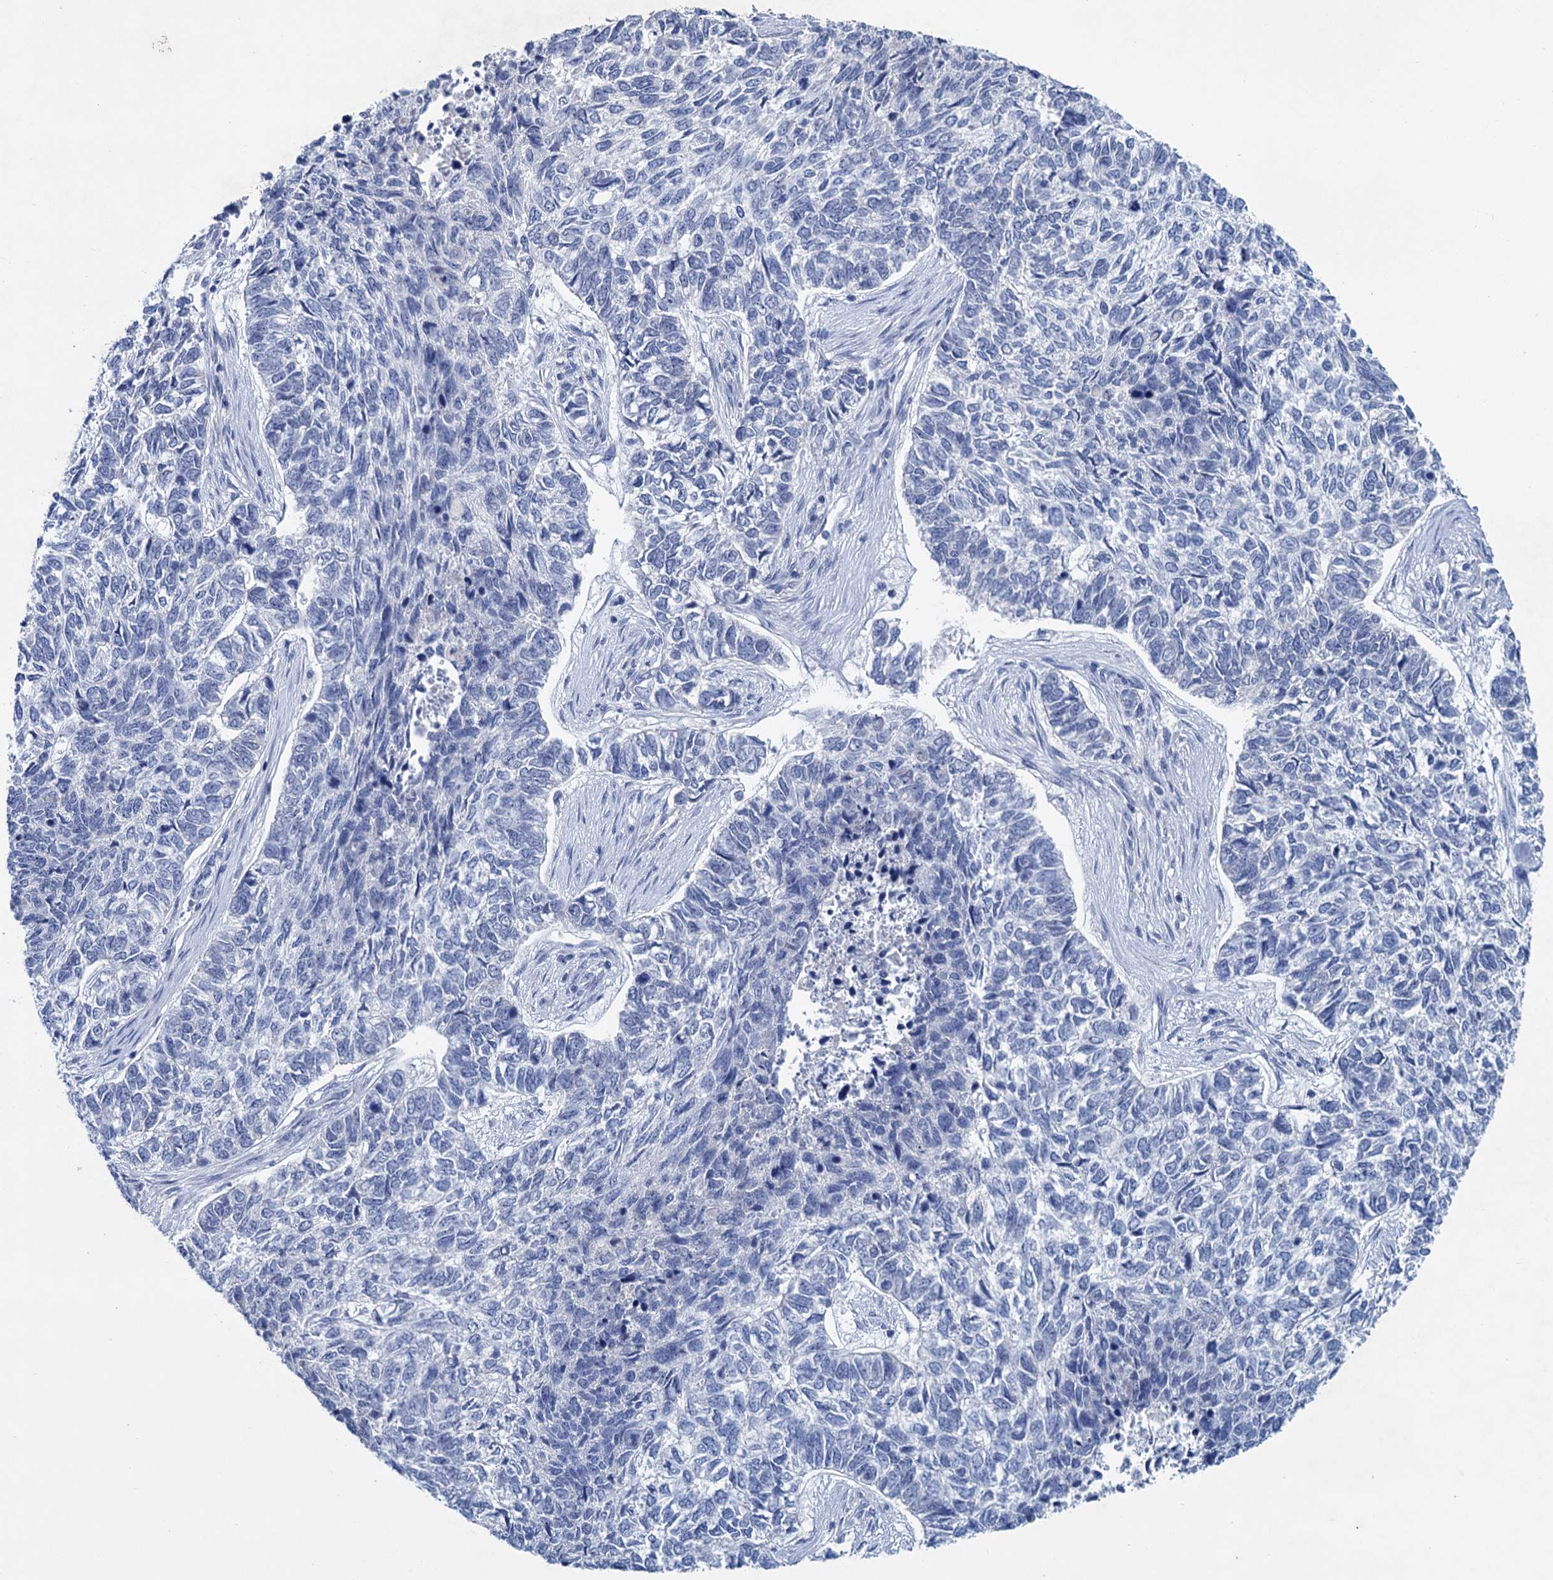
{"staining": {"intensity": "negative", "quantity": "none", "location": "none"}, "tissue": "skin cancer", "cell_type": "Tumor cells", "image_type": "cancer", "snomed": [{"axis": "morphology", "description": "Basal cell carcinoma"}, {"axis": "topography", "description": "Skin"}], "caption": "An image of human skin cancer is negative for staining in tumor cells.", "gene": "MYOZ3", "patient": {"sex": "female", "age": 65}}